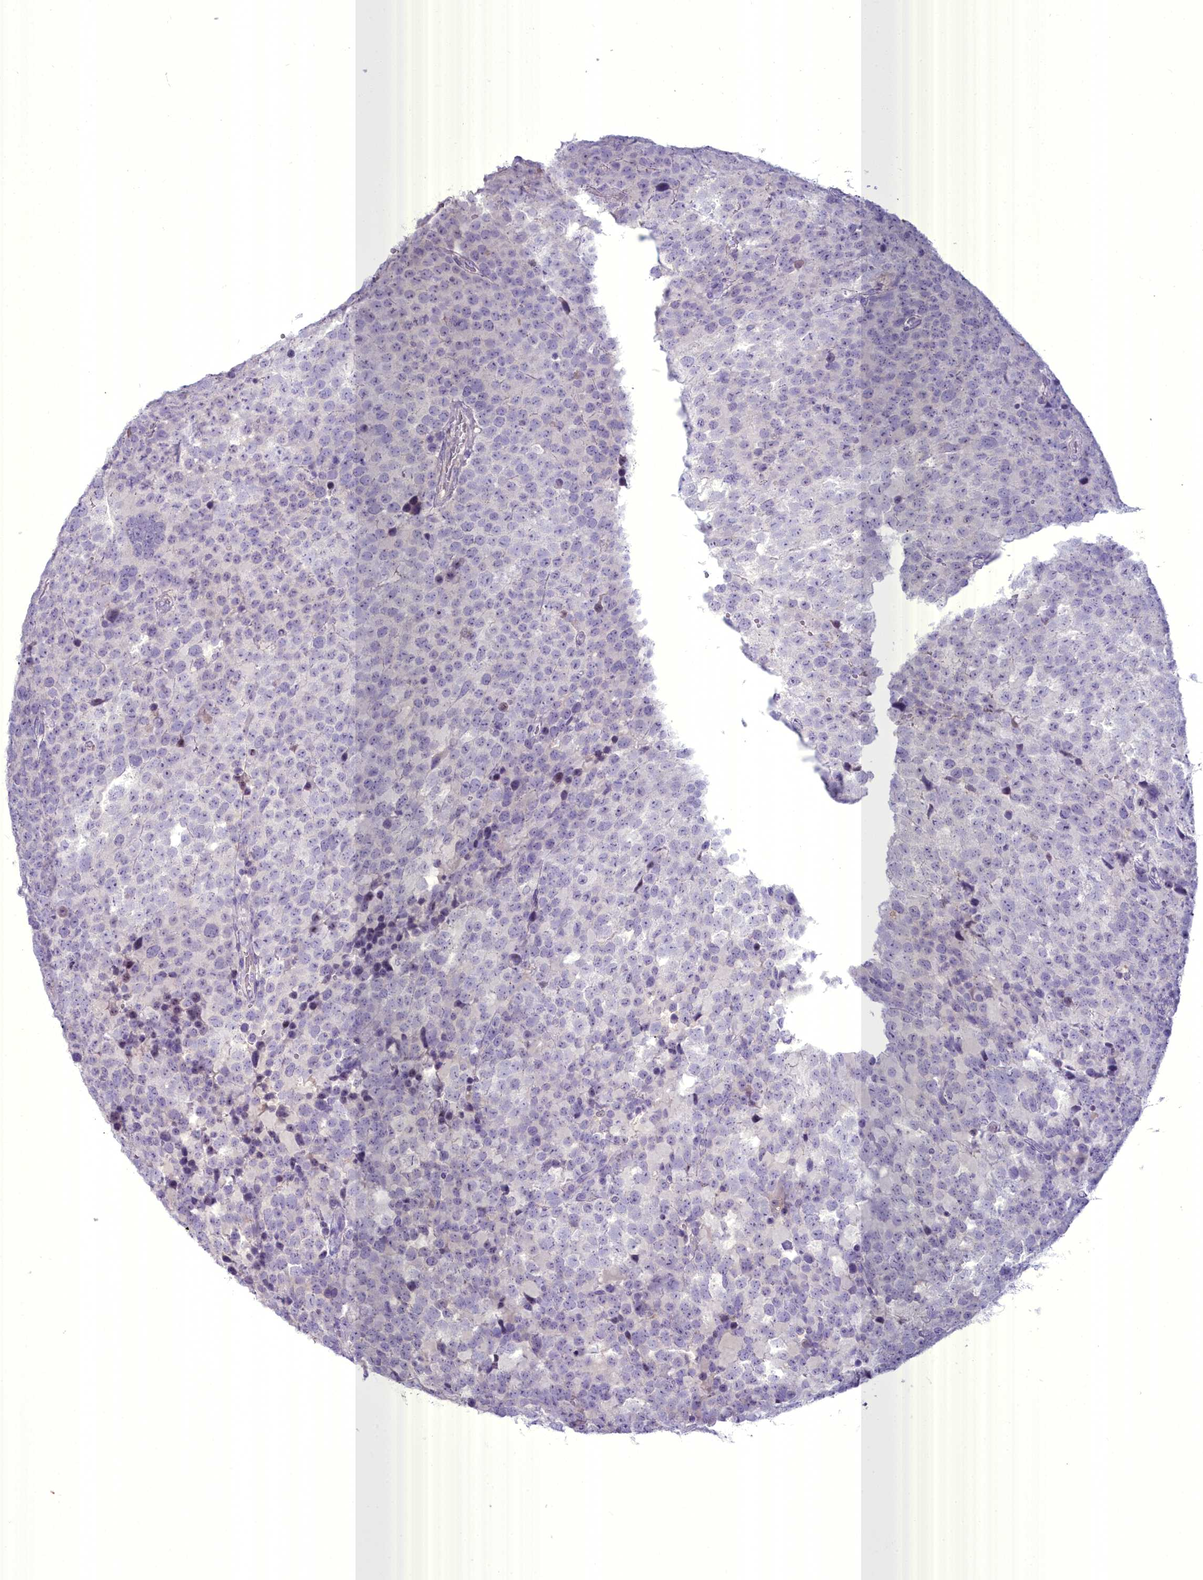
{"staining": {"intensity": "negative", "quantity": "none", "location": "none"}, "tissue": "testis cancer", "cell_type": "Tumor cells", "image_type": "cancer", "snomed": [{"axis": "morphology", "description": "Seminoma, NOS"}, {"axis": "topography", "description": "Testis"}], "caption": "Immunohistochemical staining of human testis cancer shows no significant staining in tumor cells.", "gene": "BLNK", "patient": {"sex": "male", "age": 71}}